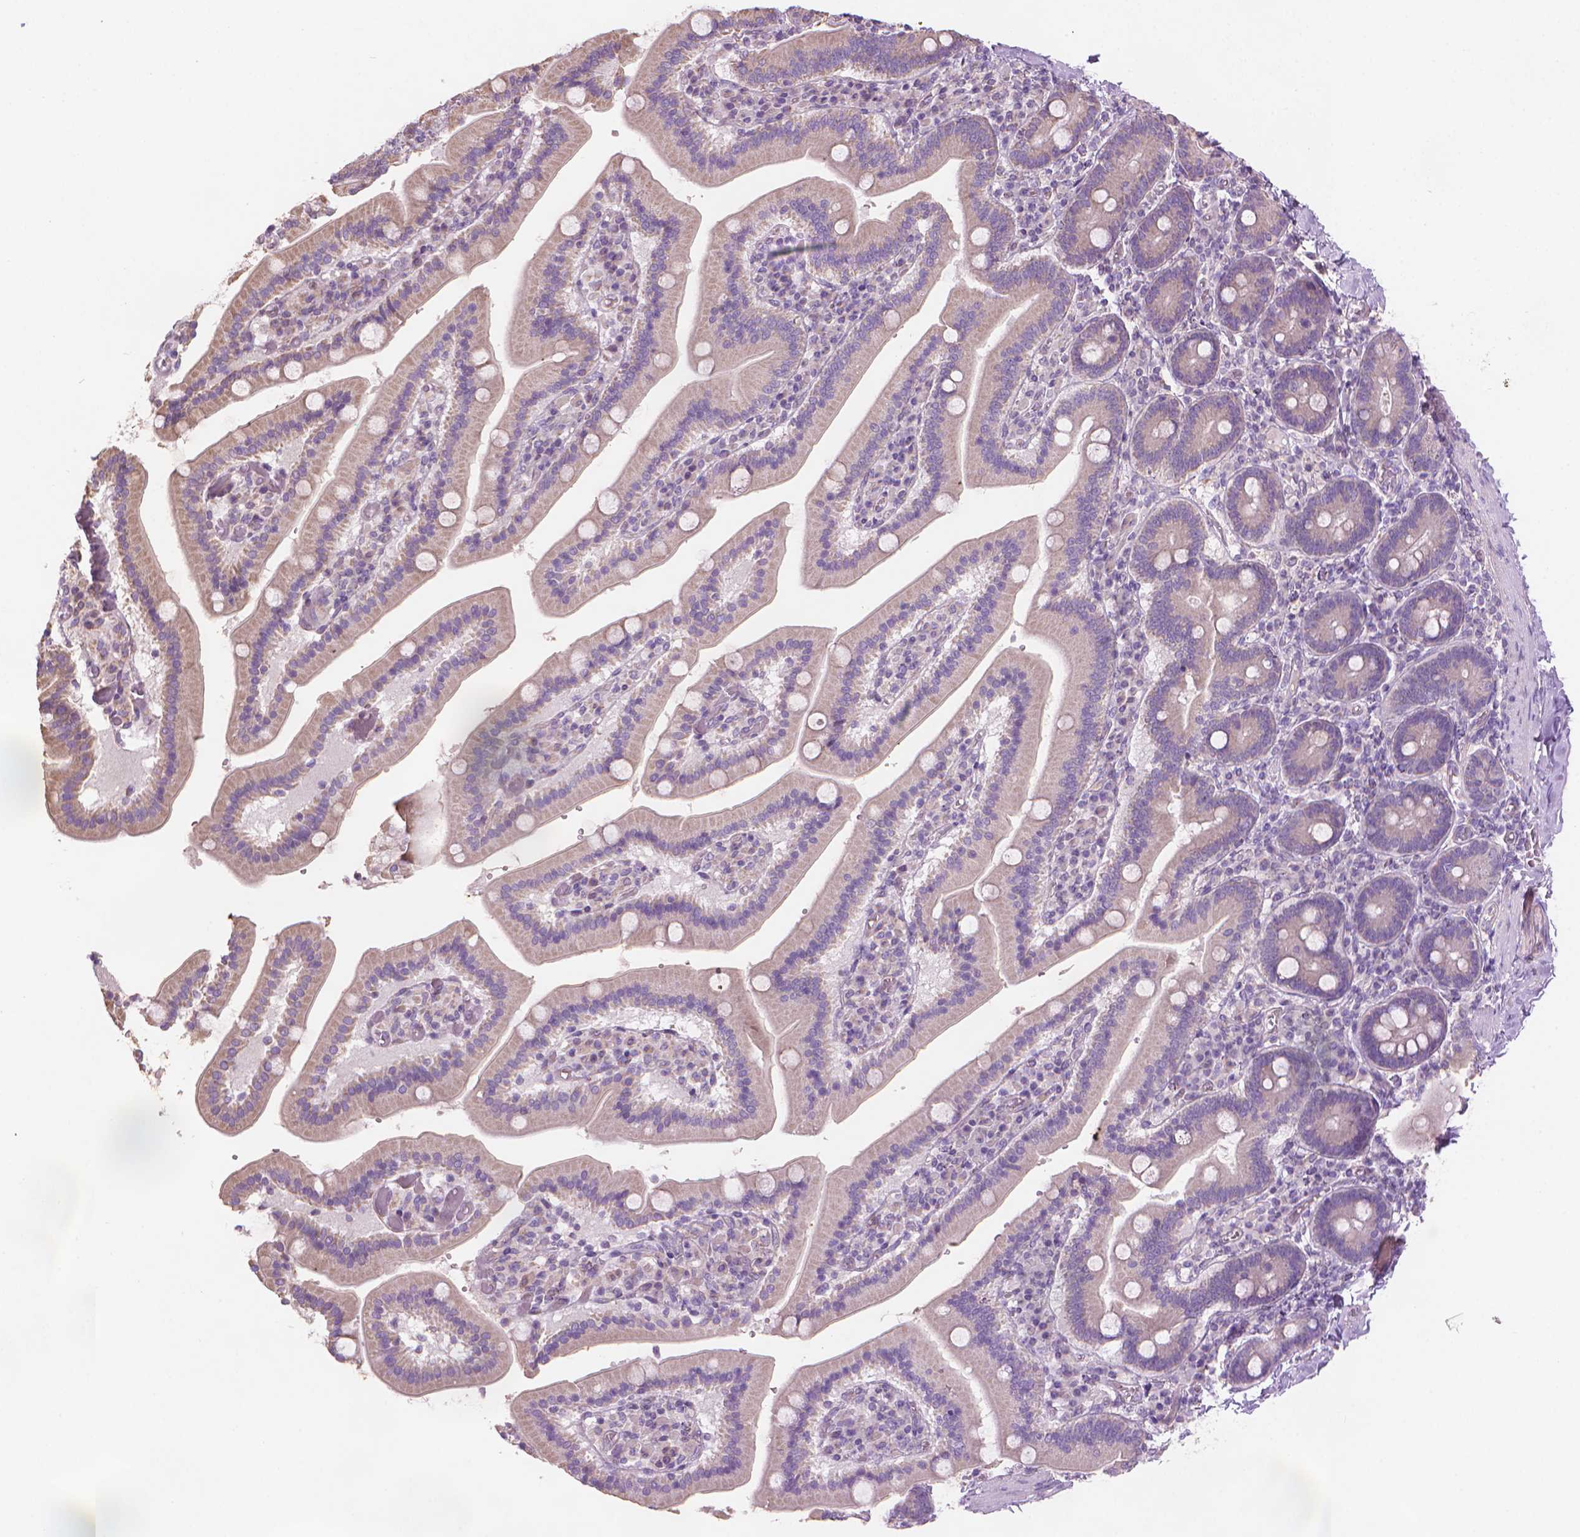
{"staining": {"intensity": "weak", "quantity": ">75%", "location": "cytoplasmic/membranous"}, "tissue": "duodenum", "cell_type": "Glandular cells", "image_type": "normal", "snomed": [{"axis": "morphology", "description": "Normal tissue, NOS"}, {"axis": "topography", "description": "Duodenum"}], "caption": "Glandular cells reveal low levels of weak cytoplasmic/membranous staining in about >75% of cells in normal duodenum.", "gene": "TTC29", "patient": {"sex": "female", "age": 62}}